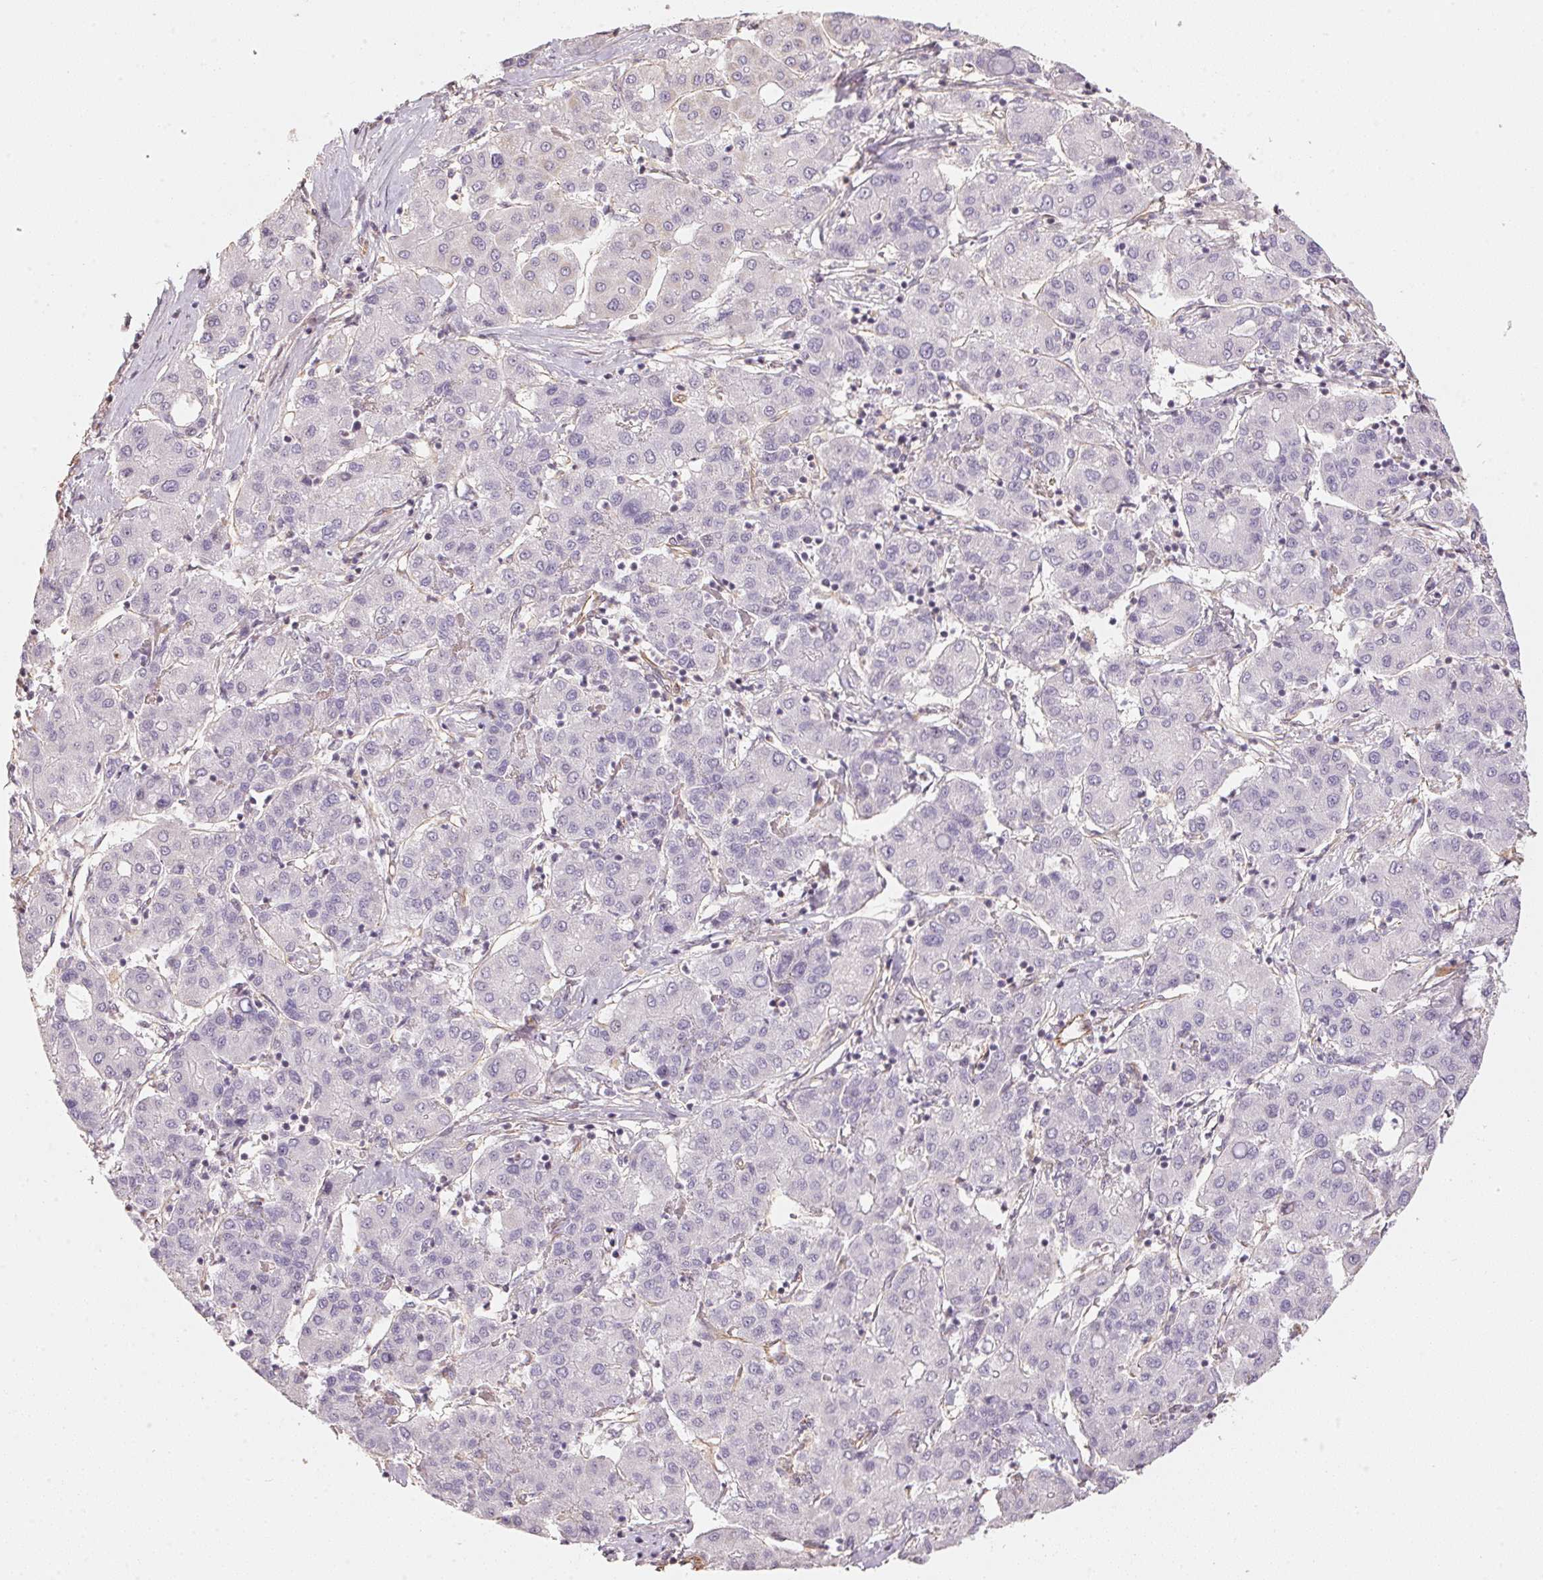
{"staining": {"intensity": "negative", "quantity": "none", "location": "none"}, "tissue": "liver cancer", "cell_type": "Tumor cells", "image_type": "cancer", "snomed": [{"axis": "morphology", "description": "Carcinoma, Hepatocellular, NOS"}, {"axis": "topography", "description": "Liver"}], "caption": "Histopathology image shows no significant protein expression in tumor cells of hepatocellular carcinoma (liver).", "gene": "FOXR2", "patient": {"sex": "male", "age": 65}}